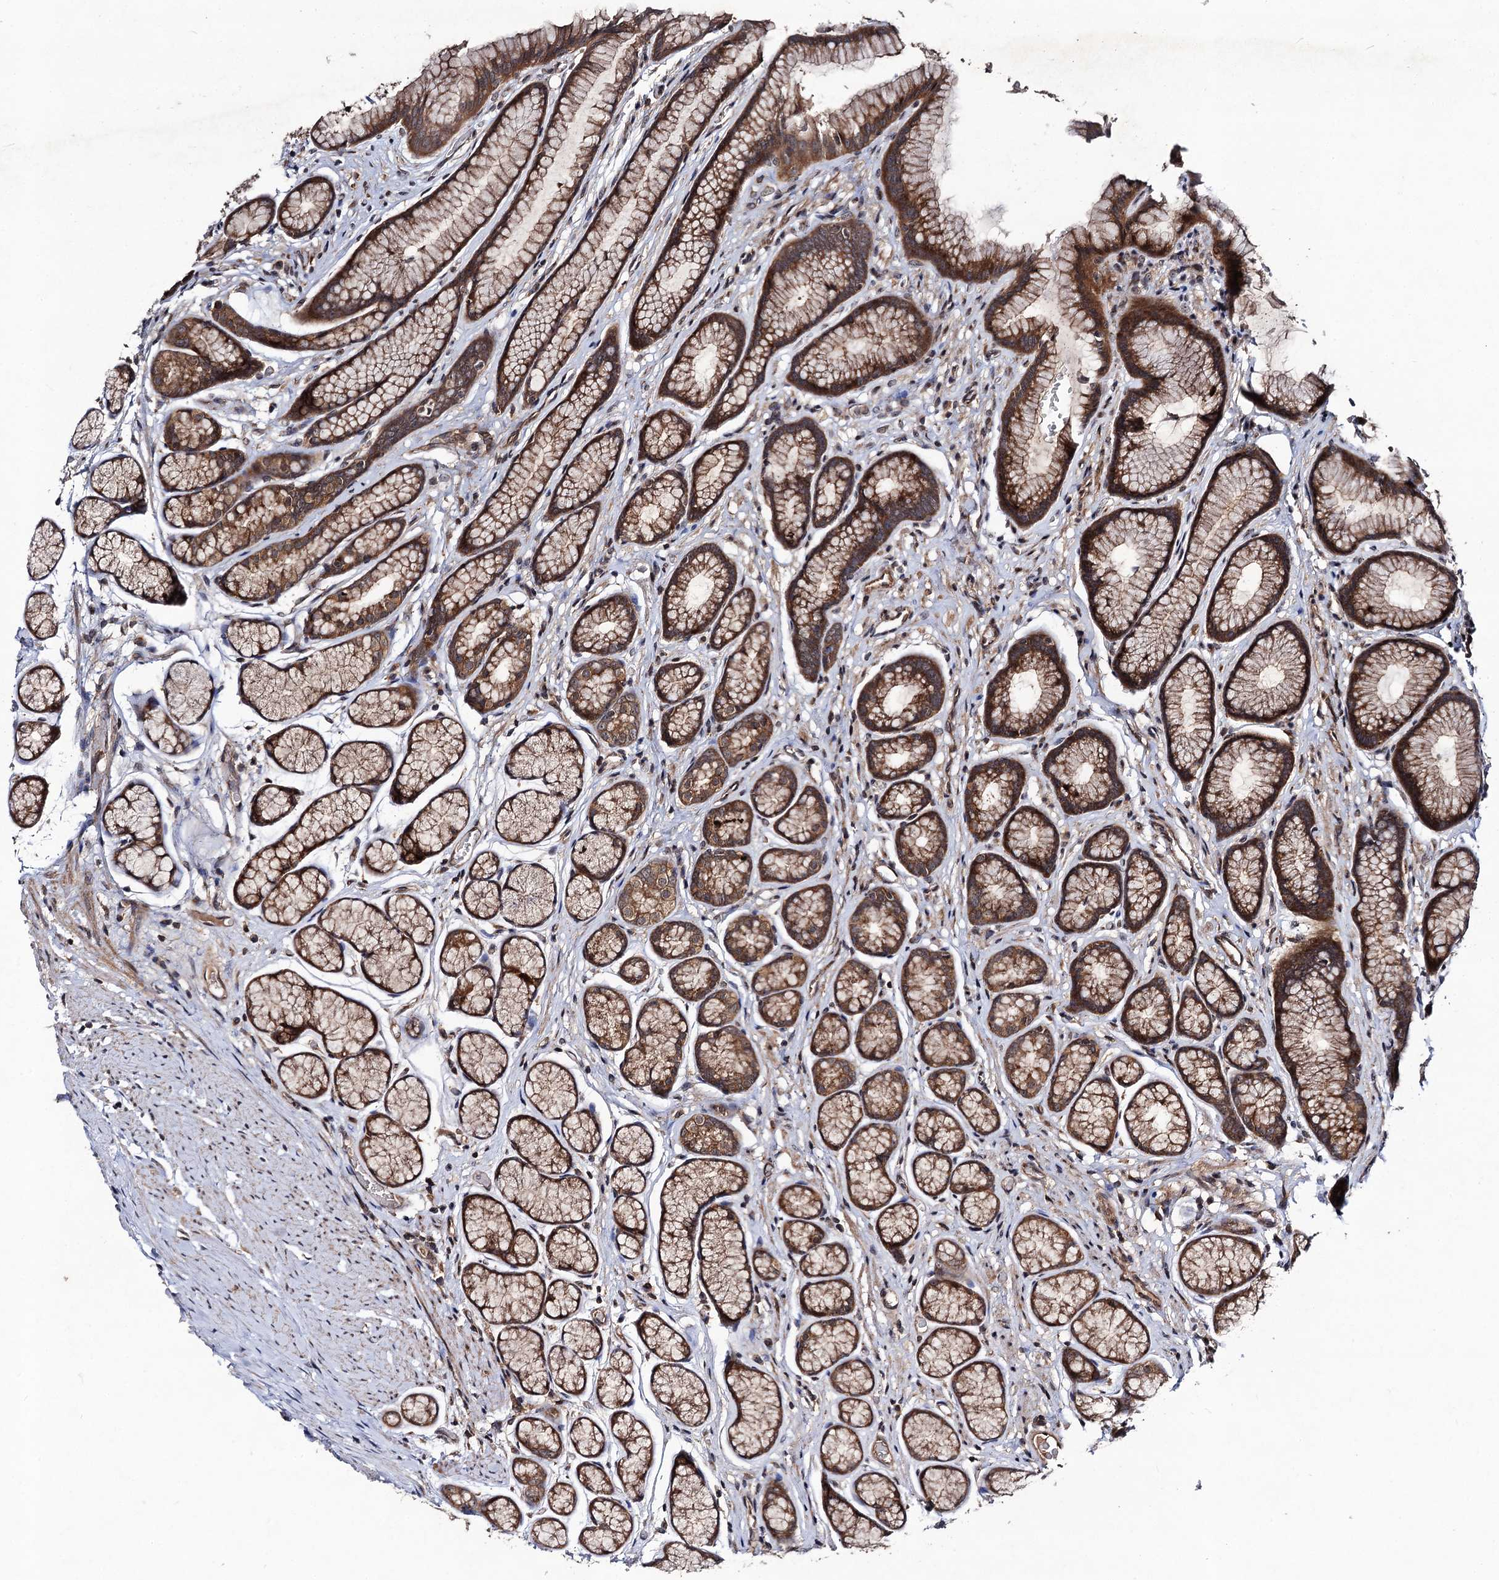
{"staining": {"intensity": "moderate", "quantity": ">75%", "location": "cytoplasmic/membranous,nuclear"}, "tissue": "stomach", "cell_type": "Glandular cells", "image_type": "normal", "snomed": [{"axis": "morphology", "description": "Normal tissue, NOS"}, {"axis": "topography", "description": "Stomach"}], "caption": "Human stomach stained with a protein marker exhibits moderate staining in glandular cells.", "gene": "KXD1", "patient": {"sex": "male", "age": 42}}